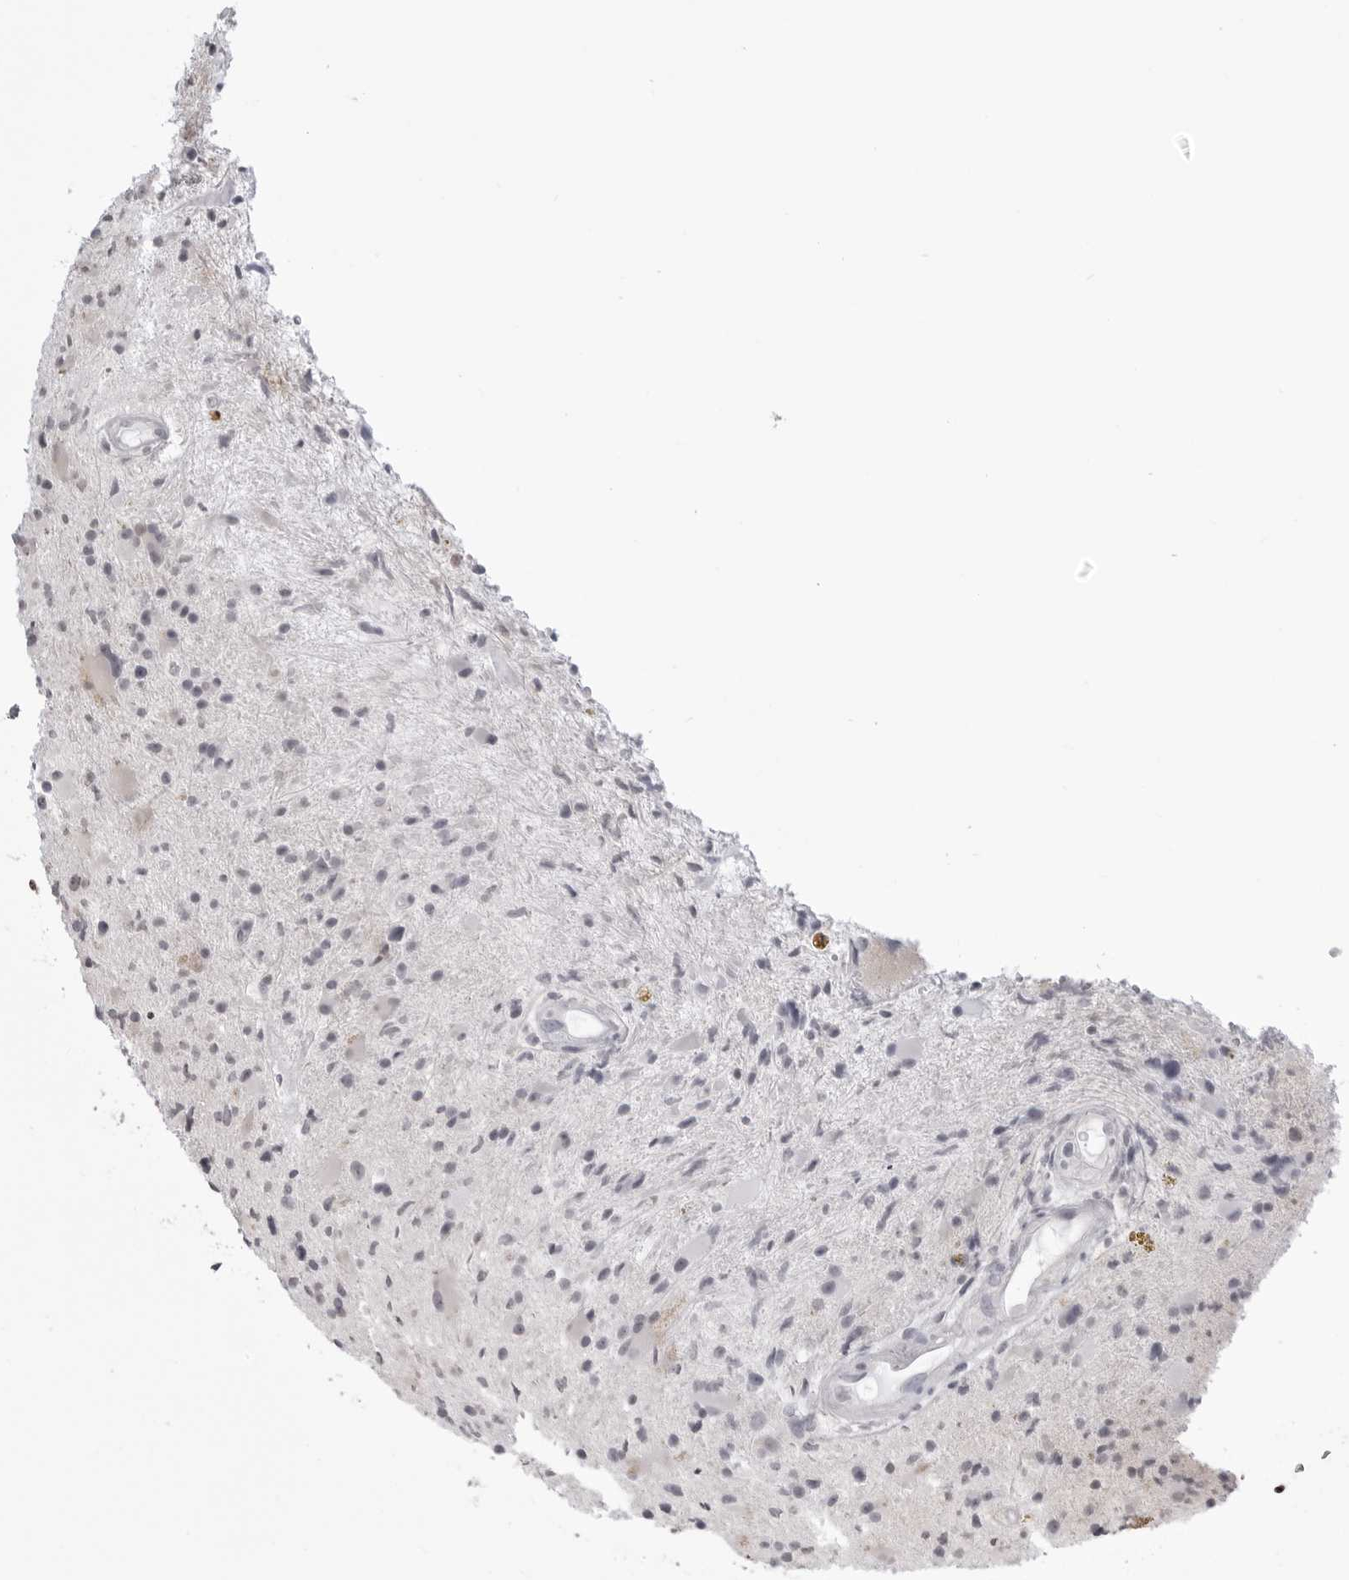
{"staining": {"intensity": "negative", "quantity": "none", "location": "none"}, "tissue": "glioma", "cell_type": "Tumor cells", "image_type": "cancer", "snomed": [{"axis": "morphology", "description": "Glioma, malignant, High grade"}, {"axis": "topography", "description": "Brain"}], "caption": "This is a photomicrograph of IHC staining of glioma, which shows no expression in tumor cells.", "gene": "YWHAG", "patient": {"sex": "male", "age": 33}}